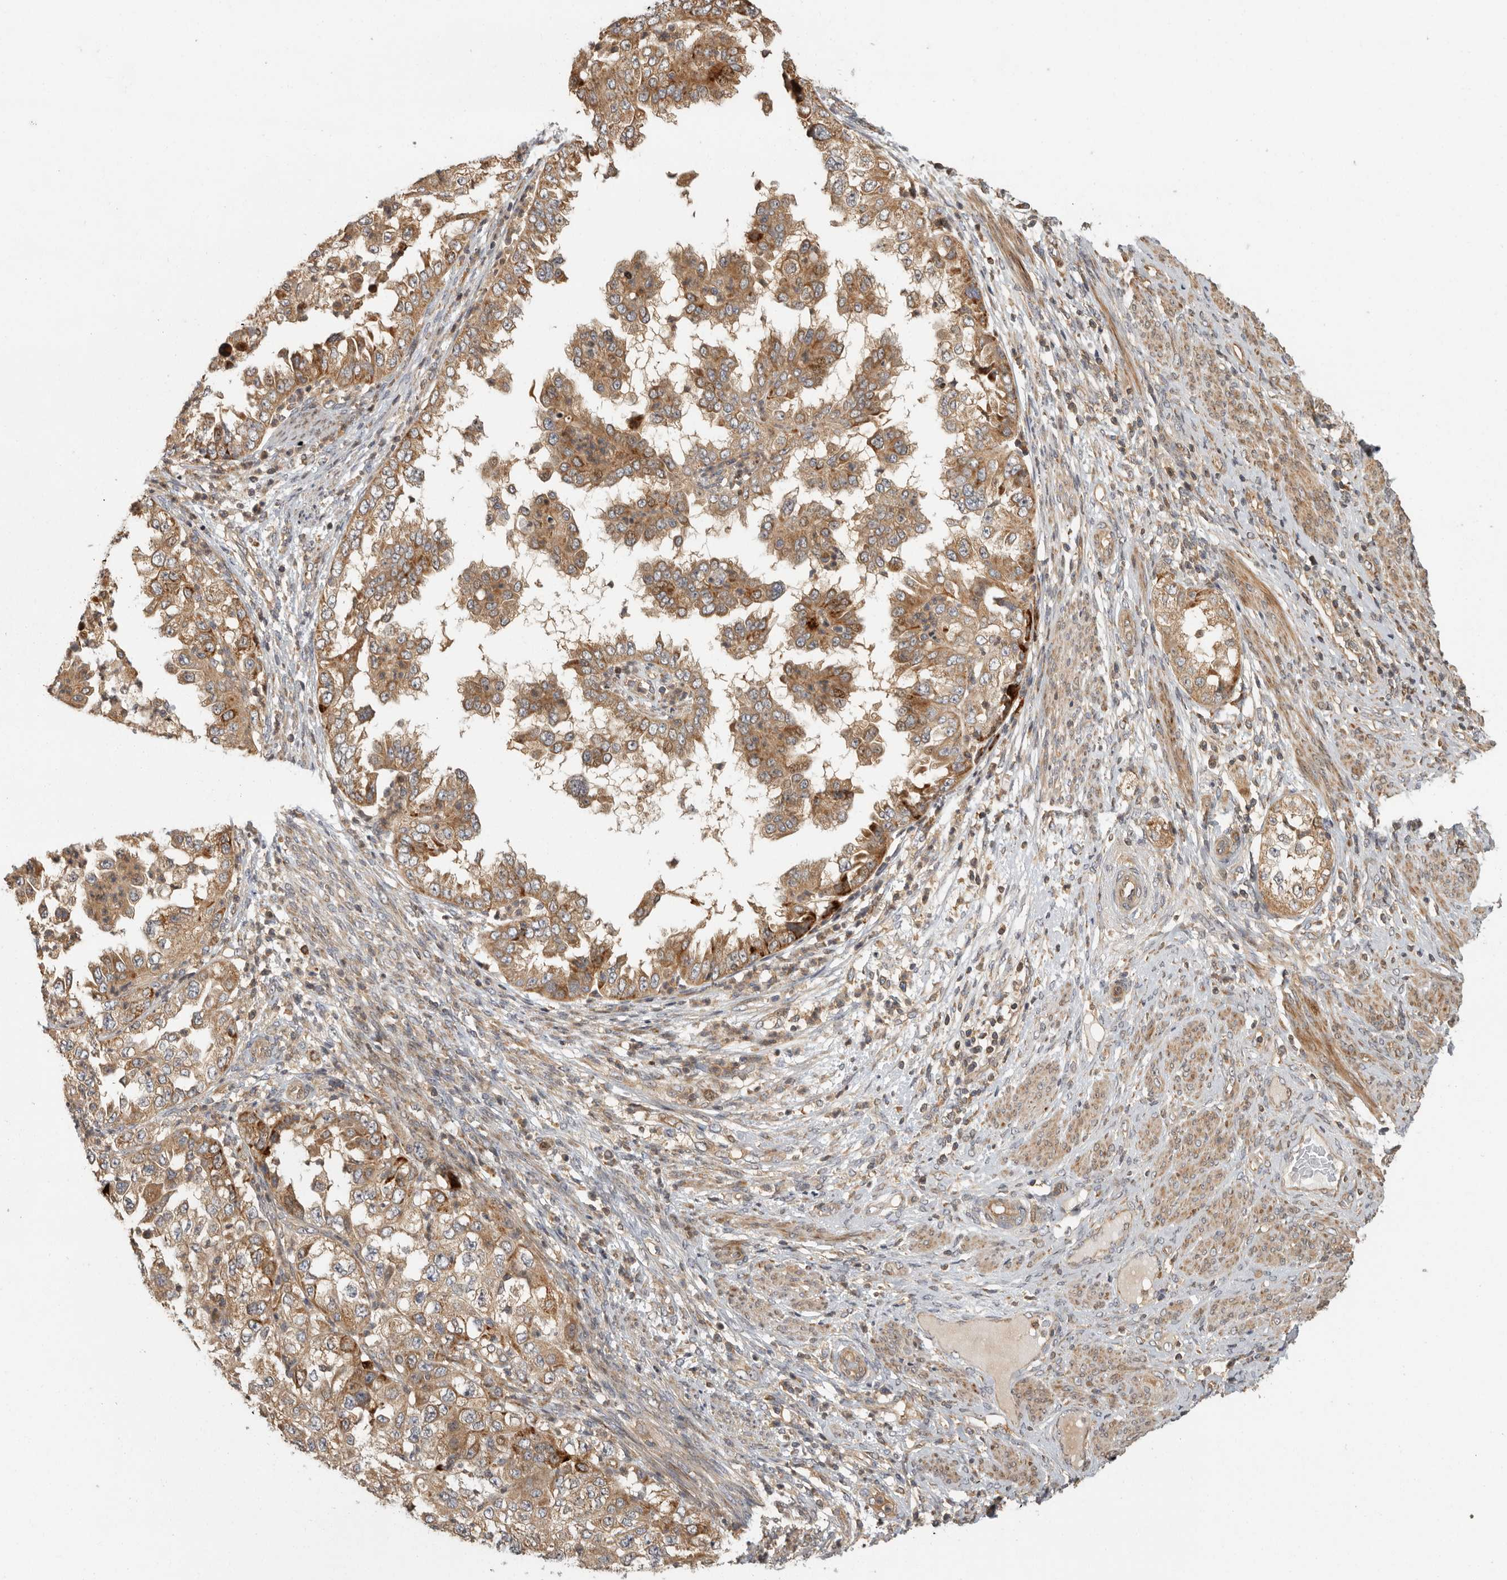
{"staining": {"intensity": "moderate", "quantity": ">75%", "location": "cytoplasmic/membranous"}, "tissue": "endometrial cancer", "cell_type": "Tumor cells", "image_type": "cancer", "snomed": [{"axis": "morphology", "description": "Adenocarcinoma, NOS"}, {"axis": "topography", "description": "Endometrium"}], "caption": "The image shows staining of endometrial cancer (adenocarcinoma), revealing moderate cytoplasmic/membranous protein positivity (brown color) within tumor cells. (Stains: DAB (3,3'-diaminobenzidine) in brown, nuclei in blue, Microscopy: brightfield microscopy at high magnification).", "gene": "SWT1", "patient": {"sex": "female", "age": 85}}